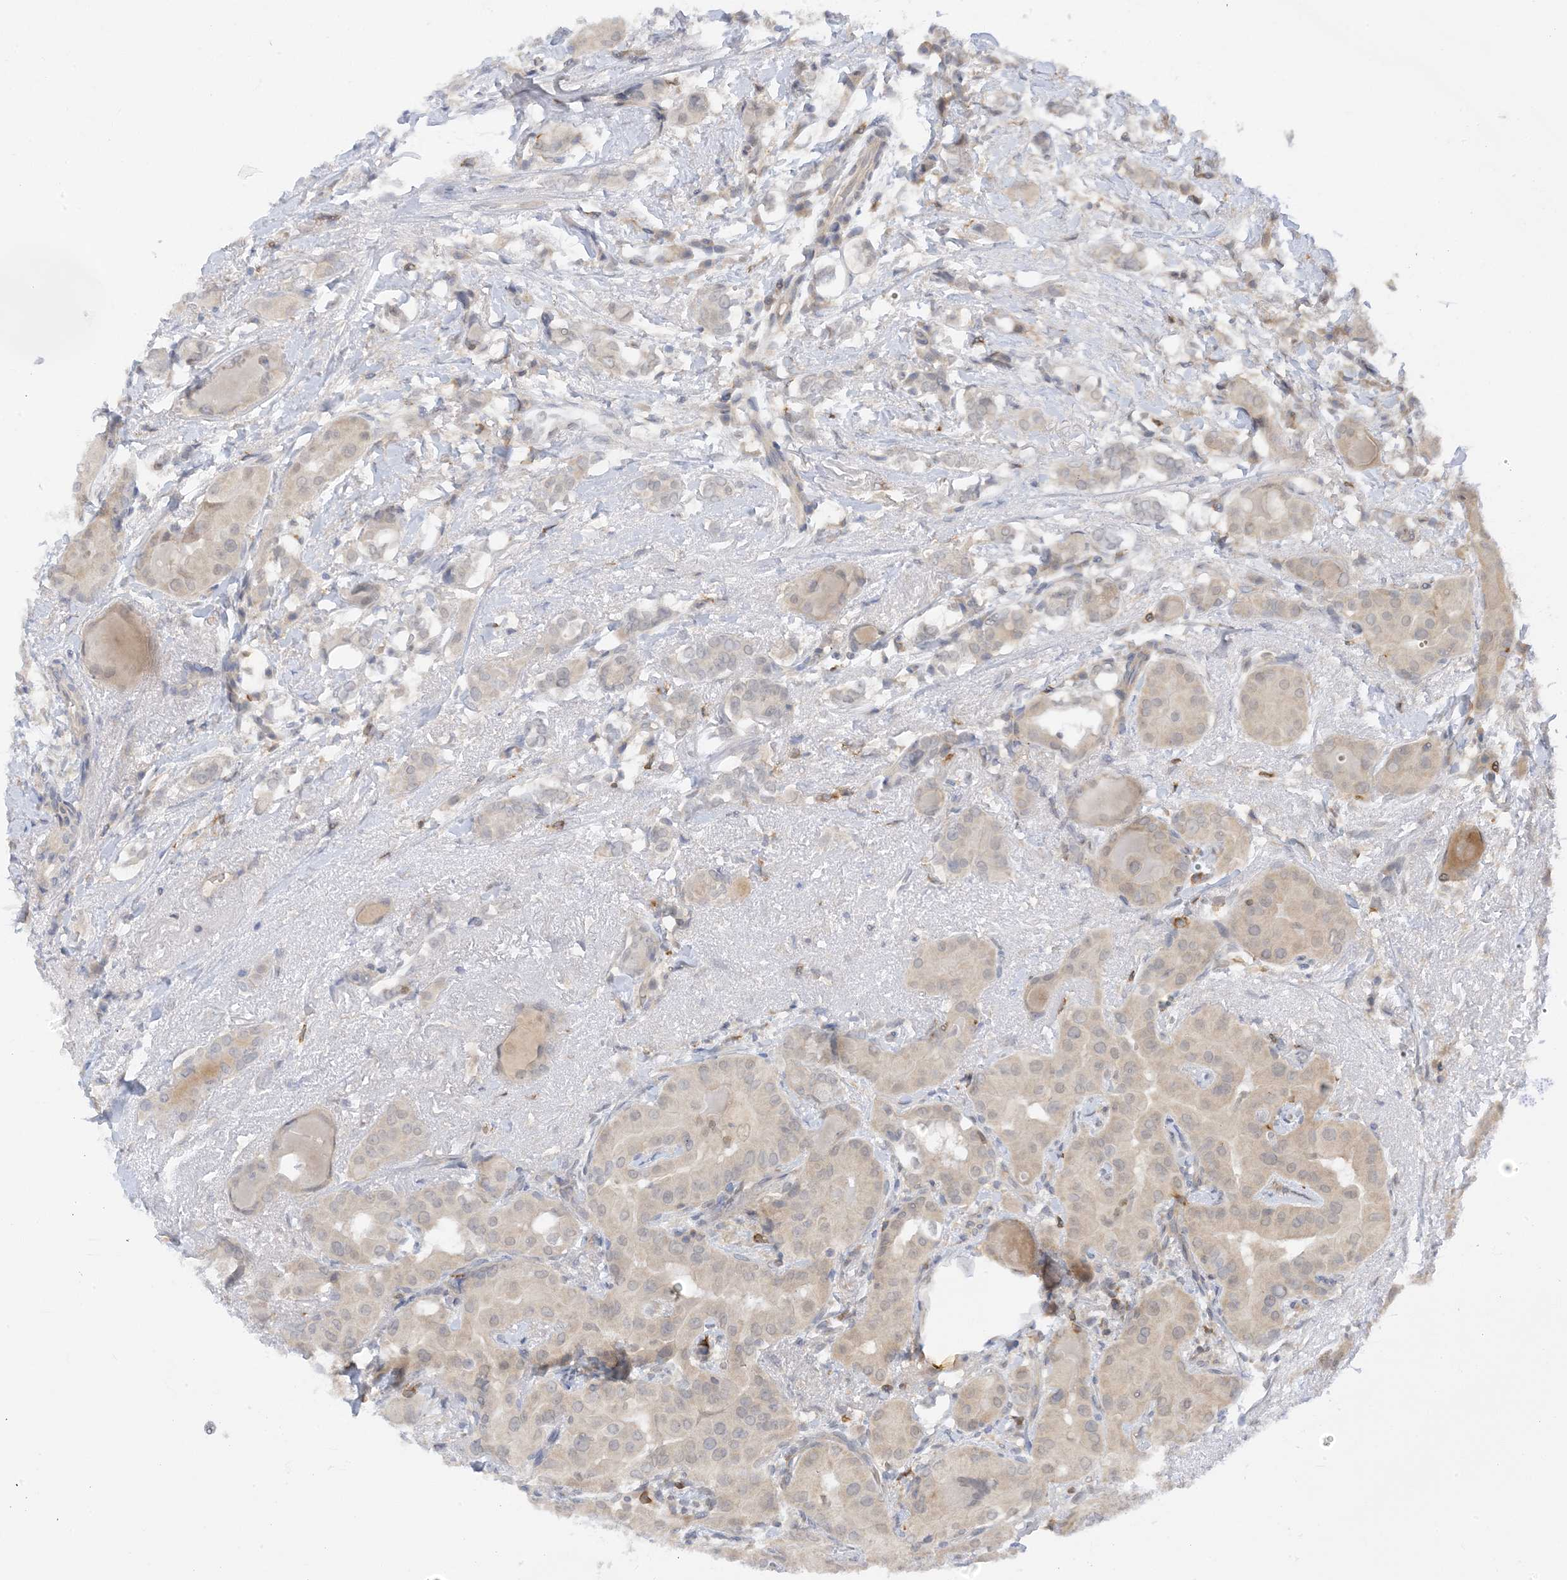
{"staining": {"intensity": "negative", "quantity": "none", "location": "none"}, "tissue": "thyroid cancer", "cell_type": "Tumor cells", "image_type": "cancer", "snomed": [{"axis": "morphology", "description": "Papillary adenocarcinoma, NOS"}, {"axis": "topography", "description": "Thyroid gland"}], "caption": "Tumor cells are negative for protein expression in human thyroid cancer (papillary adenocarcinoma).", "gene": "WDR26", "patient": {"sex": "male", "age": 33}}